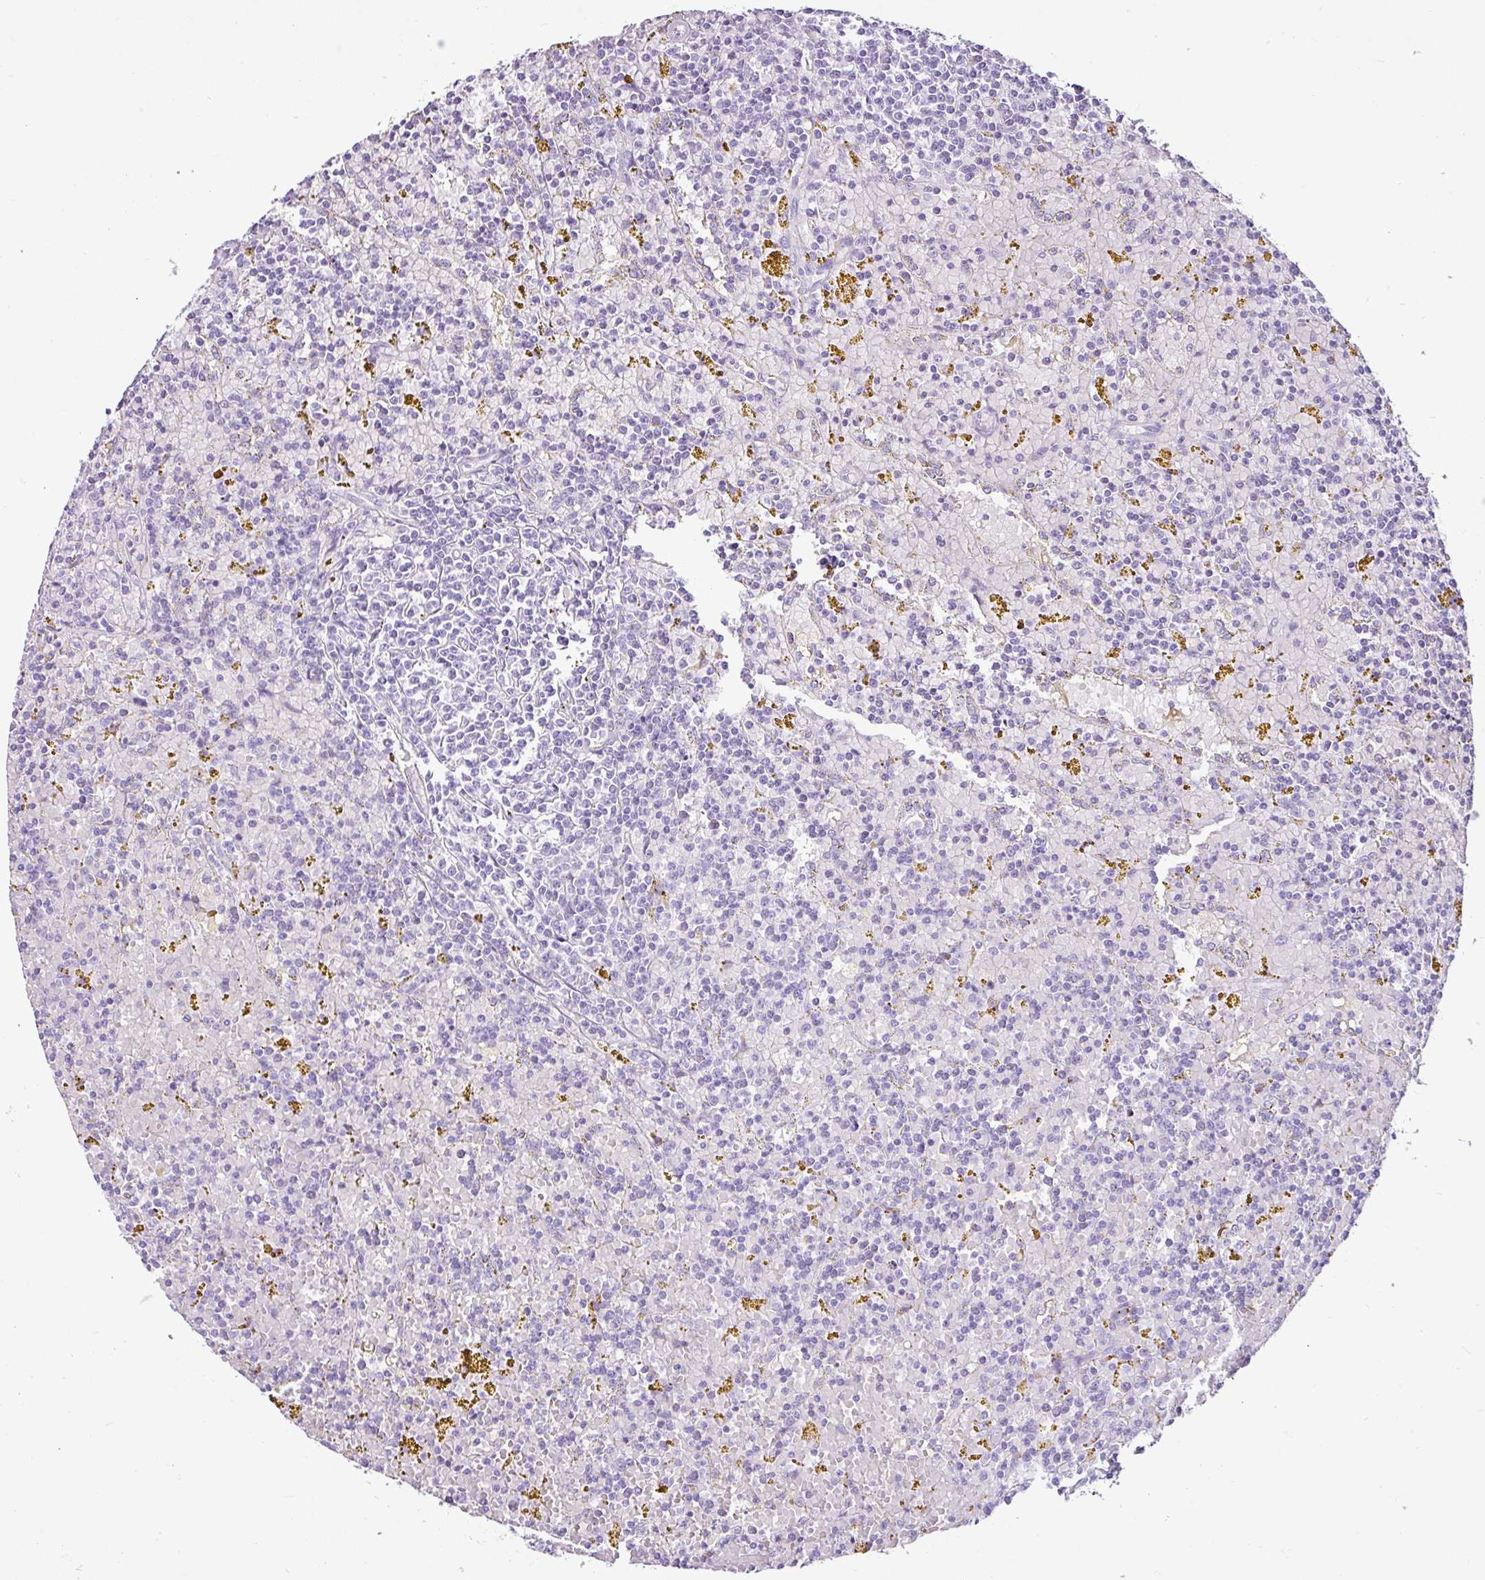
{"staining": {"intensity": "negative", "quantity": "none", "location": "none"}, "tissue": "lymphoma", "cell_type": "Tumor cells", "image_type": "cancer", "snomed": [{"axis": "morphology", "description": "Malignant lymphoma, non-Hodgkin's type, Low grade"}, {"axis": "topography", "description": "Spleen"}, {"axis": "topography", "description": "Lymph node"}], "caption": "There is no significant positivity in tumor cells of lymphoma.", "gene": "LILRB4", "patient": {"sex": "female", "age": 66}}